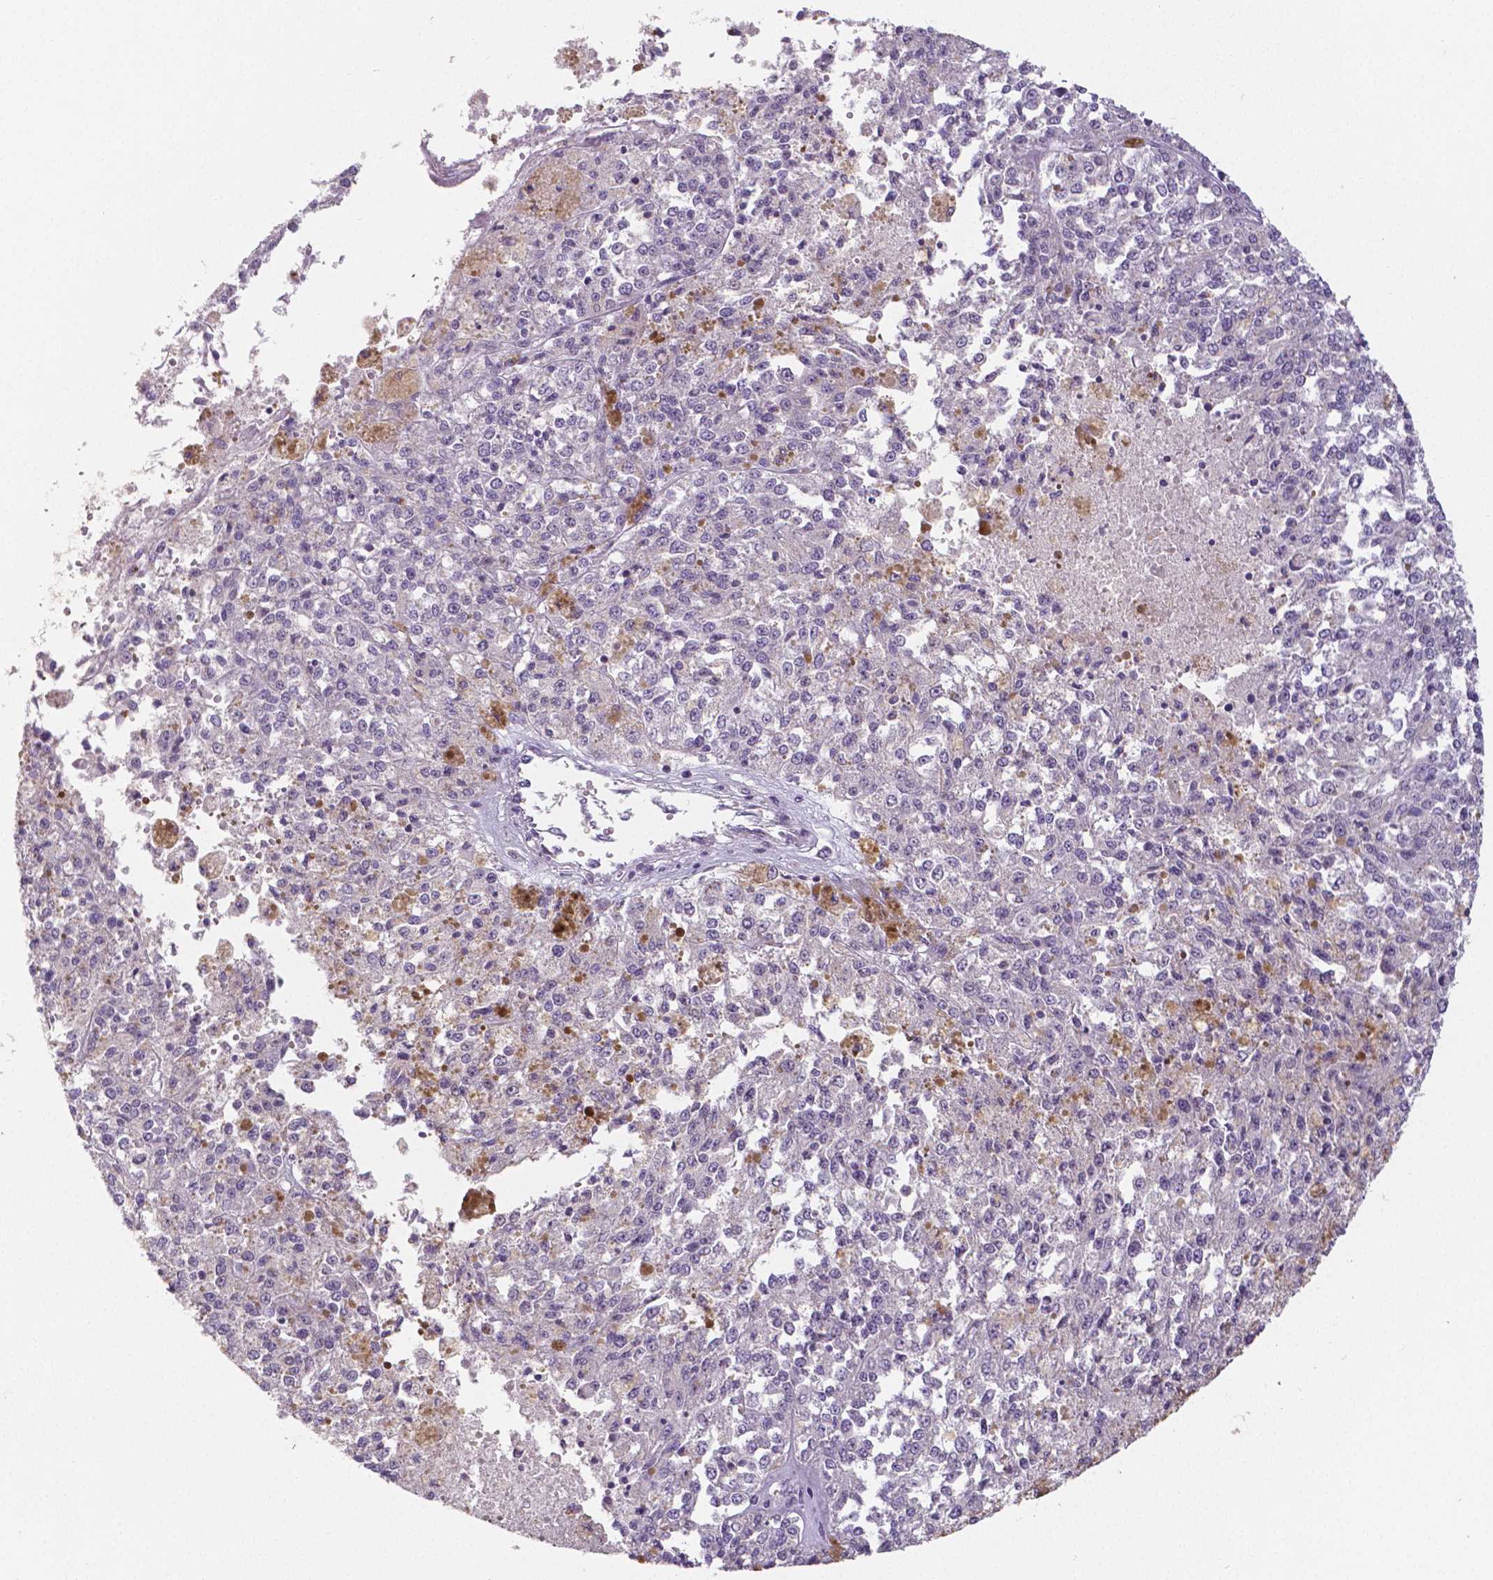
{"staining": {"intensity": "negative", "quantity": "none", "location": "none"}, "tissue": "melanoma", "cell_type": "Tumor cells", "image_type": "cancer", "snomed": [{"axis": "morphology", "description": "Malignant melanoma, Metastatic site"}, {"axis": "topography", "description": "Lymph node"}], "caption": "IHC image of neoplastic tissue: melanoma stained with DAB exhibits no significant protein positivity in tumor cells.", "gene": "CRMP1", "patient": {"sex": "female", "age": 64}}